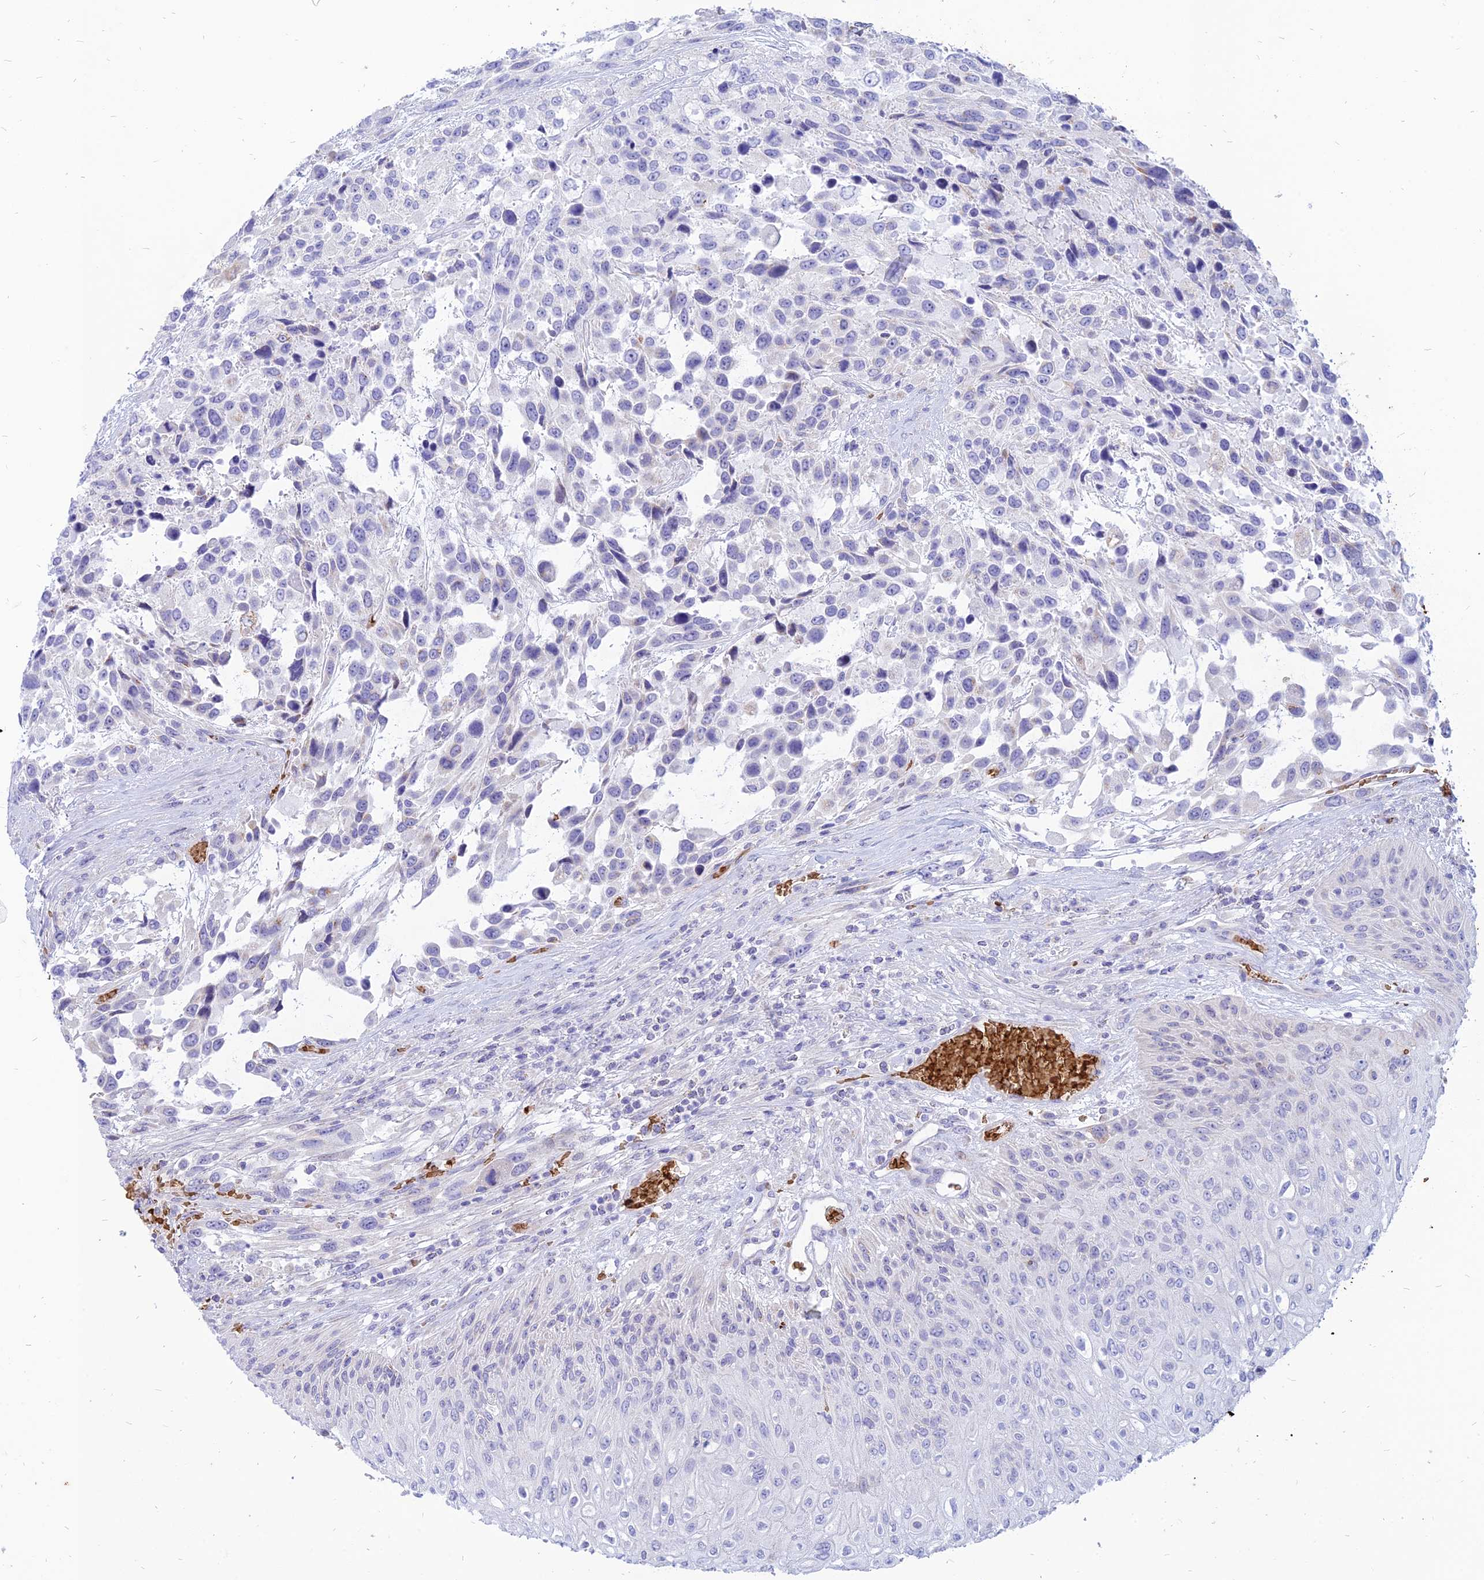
{"staining": {"intensity": "negative", "quantity": "none", "location": "none"}, "tissue": "urothelial cancer", "cell_type": "Tumor cells", "image_type": "cancer", "snomed": [{"axis": "morphology", "description": "Urothelial carcinoma, High grade"}, {"axis": "topography", "description": "Urinary bladder"}], "caption": "Immunohistochemical staining of human urothelial carcinoma (high-grade) displays no significant expression in tumor cells. (DAB (3,3'-diaminobenzidine) IHC visualized using brightfield microscopy, high magnification).", "gene": "HHAT", "patient": {"sex": "female", "age": 70}}